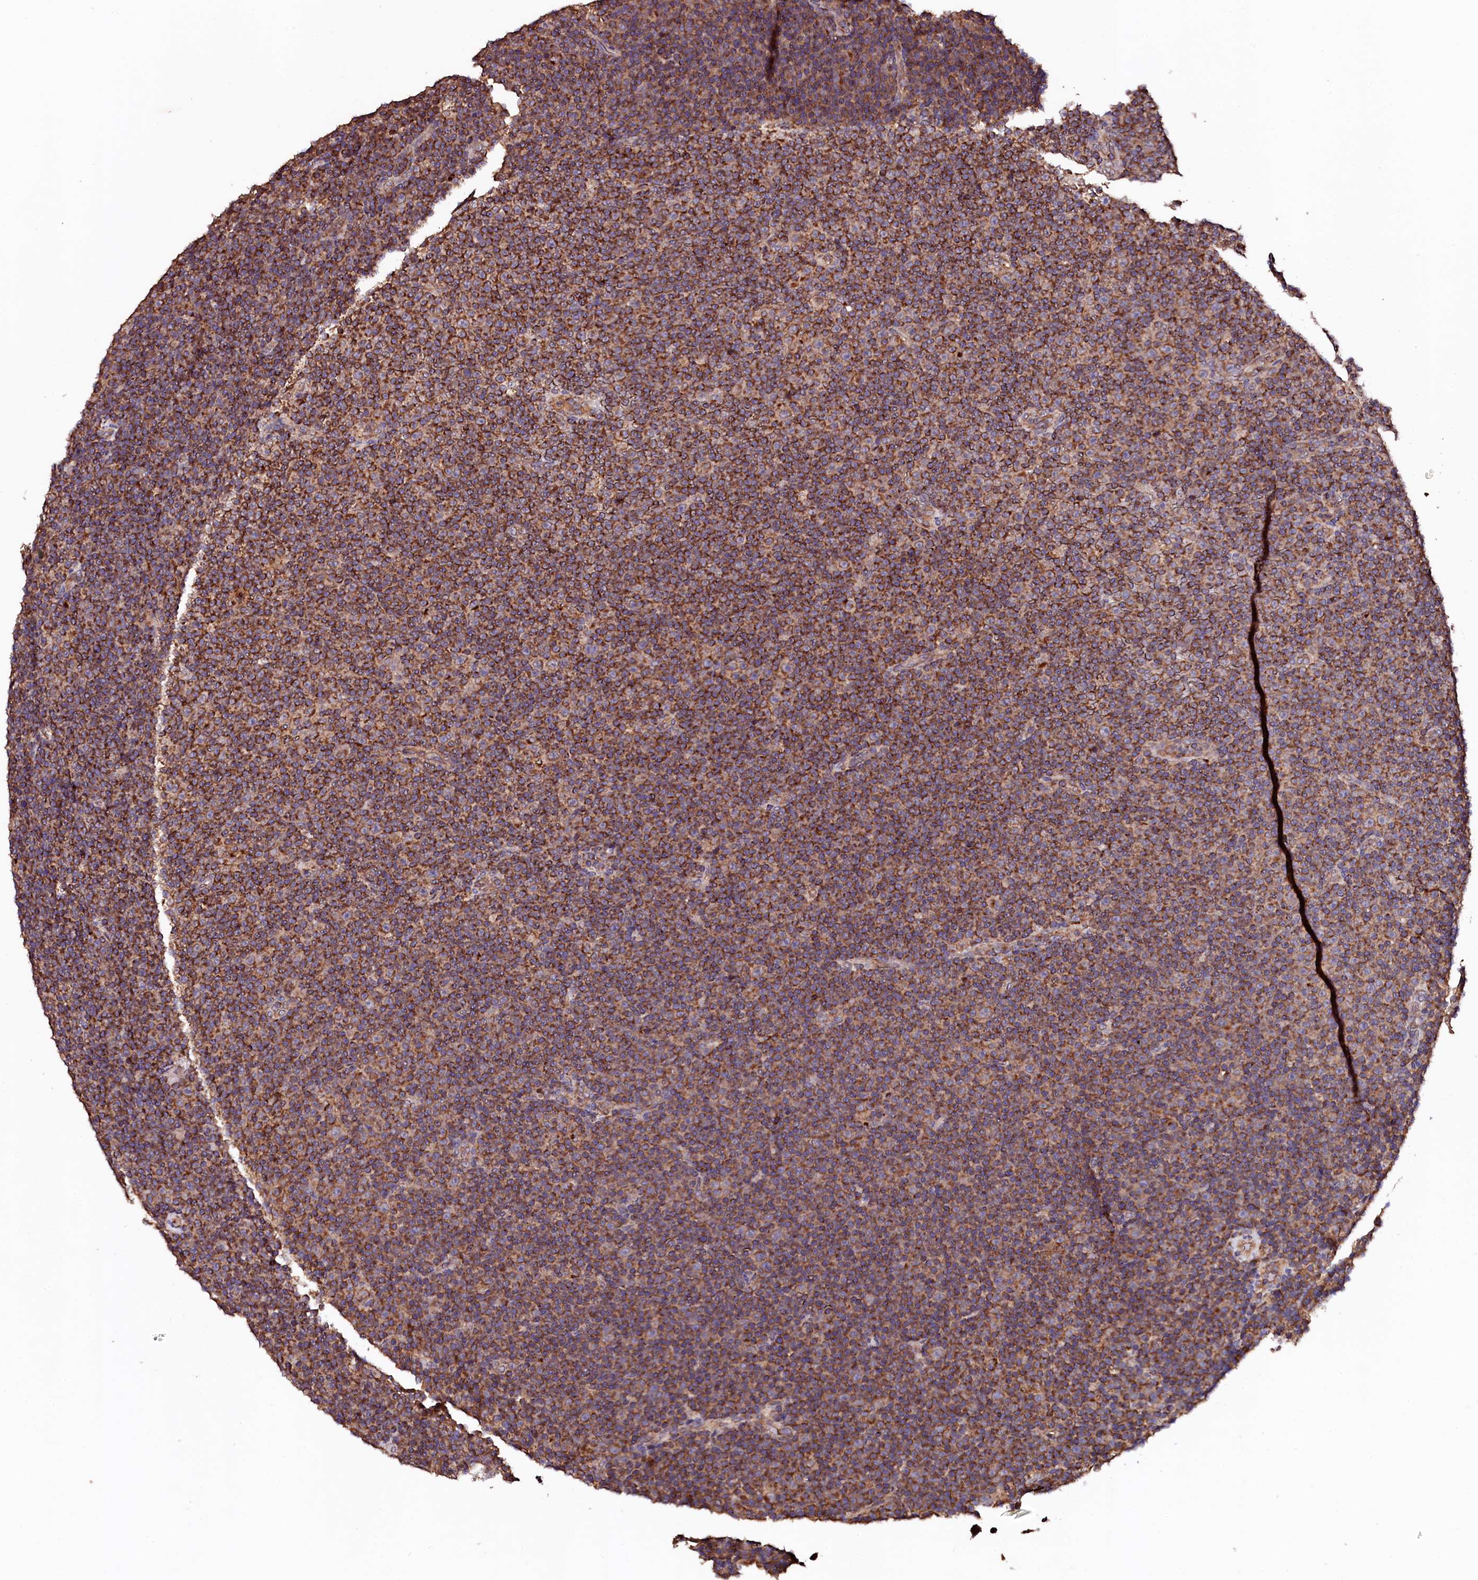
{"staining": {"intensity": "moderate", "quantity": ">75%", "location": "cytoplasmic/membranous"}, "tissue": "lymphoma", "cell_type": "Tumor cells", "image_type": "cancer", "snomed": [{"axis": "morphology", "description": "Malignant lymphoma, non-Hodgkin's type, Low grade"}, {"axis": "topography", "description": "Lymph node"}], "caption": "Moderate cytoplasmic/membranous positivity is seen in about >75% of tumor cells in lymphoma.", "gene": "ST3GAL1", "patient": {"sex": "female", "age": 67}}